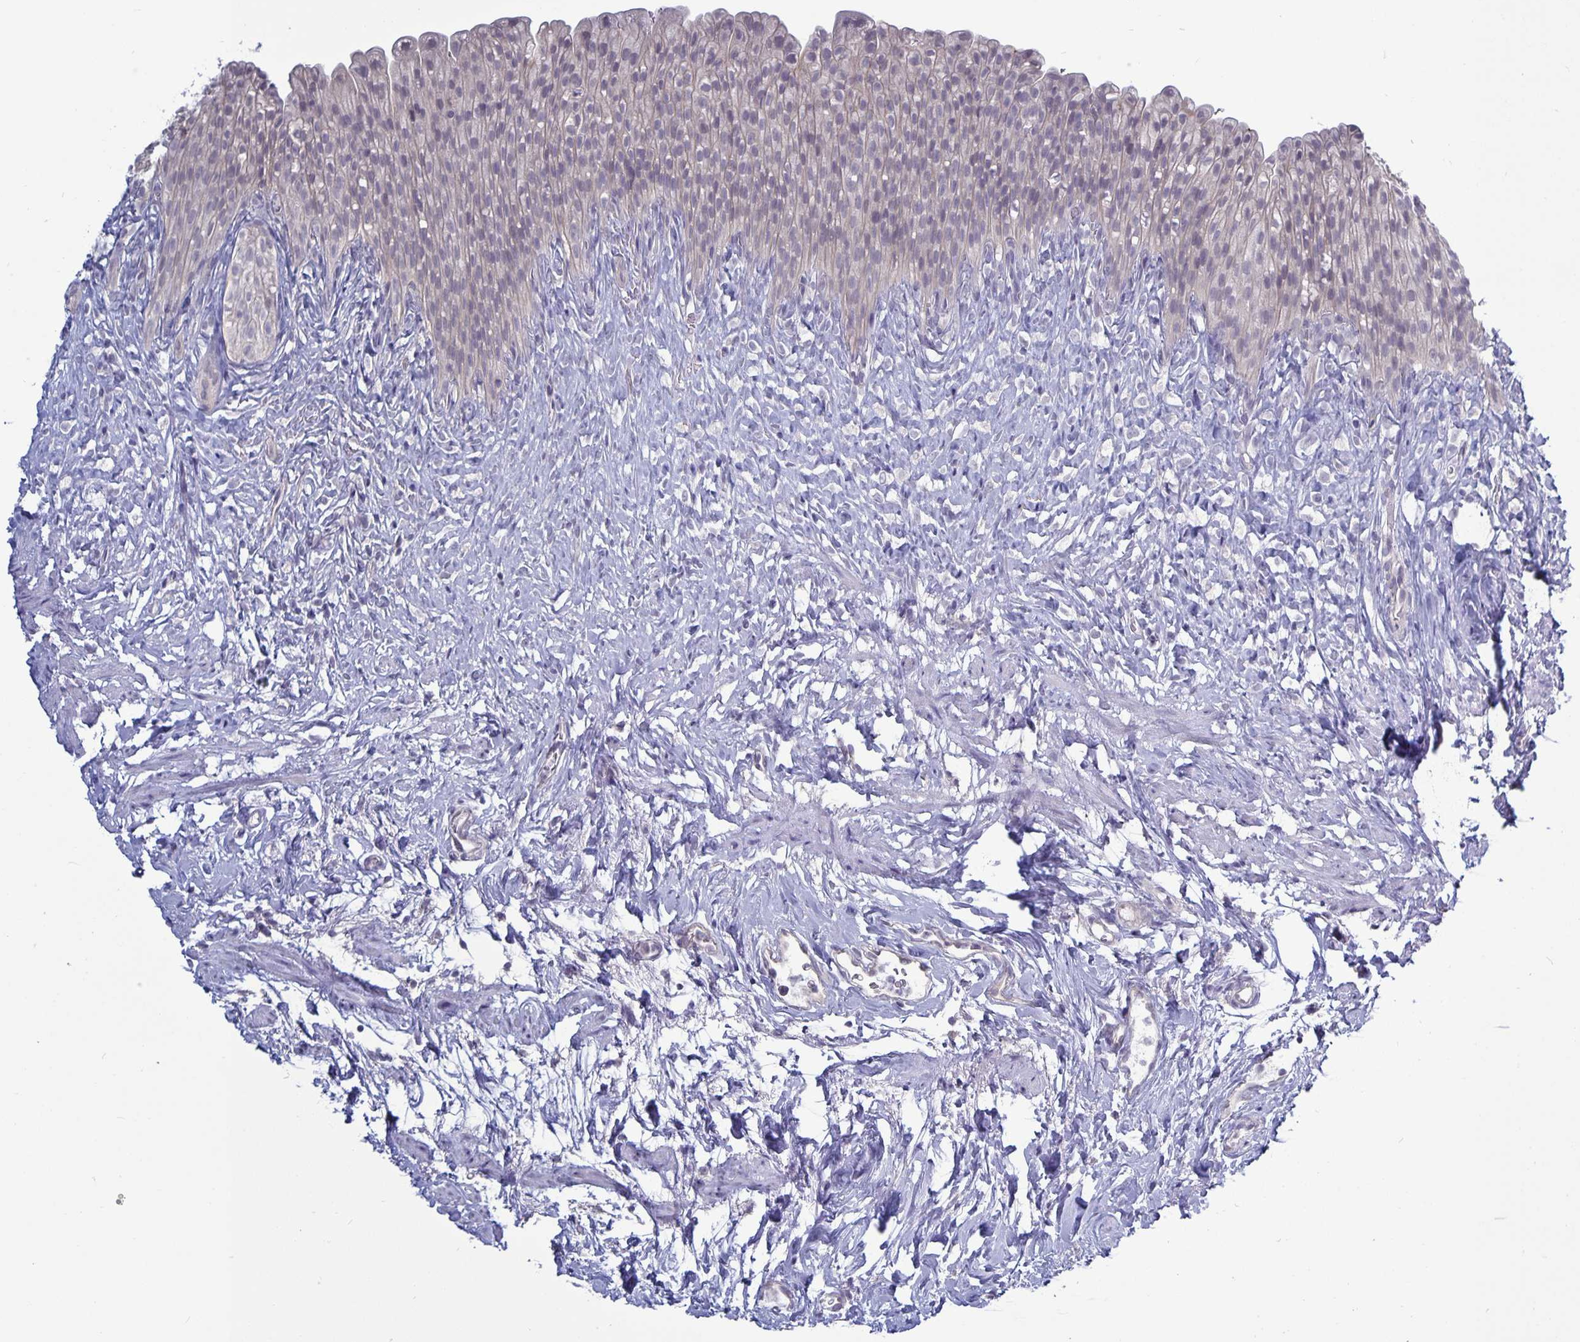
{"staining": {"intensity": "negative", "quantity": "none", "location": "none"}, "tissue": "urinary bladder", "cell_type": "Urothelial cells", "image_type": "normal", "snomed": [{"axis": "morphology", "description": "Normal tissue, NOS"}, {"axis": "topography", "description": "Urinary bladder"}, {"axis": "topography", "description": "Prostate"}], "caption": "Urinary bladder was stained to show a protein in brown. There is no significant expression in urothelial cells. (DAB (3,3'-diaminobenzidine) immunohistochemistry (IHC) with hematoxylin counter stain).", "gene": "PLCB3", "patient": {"sex": "male", "age": 76}}